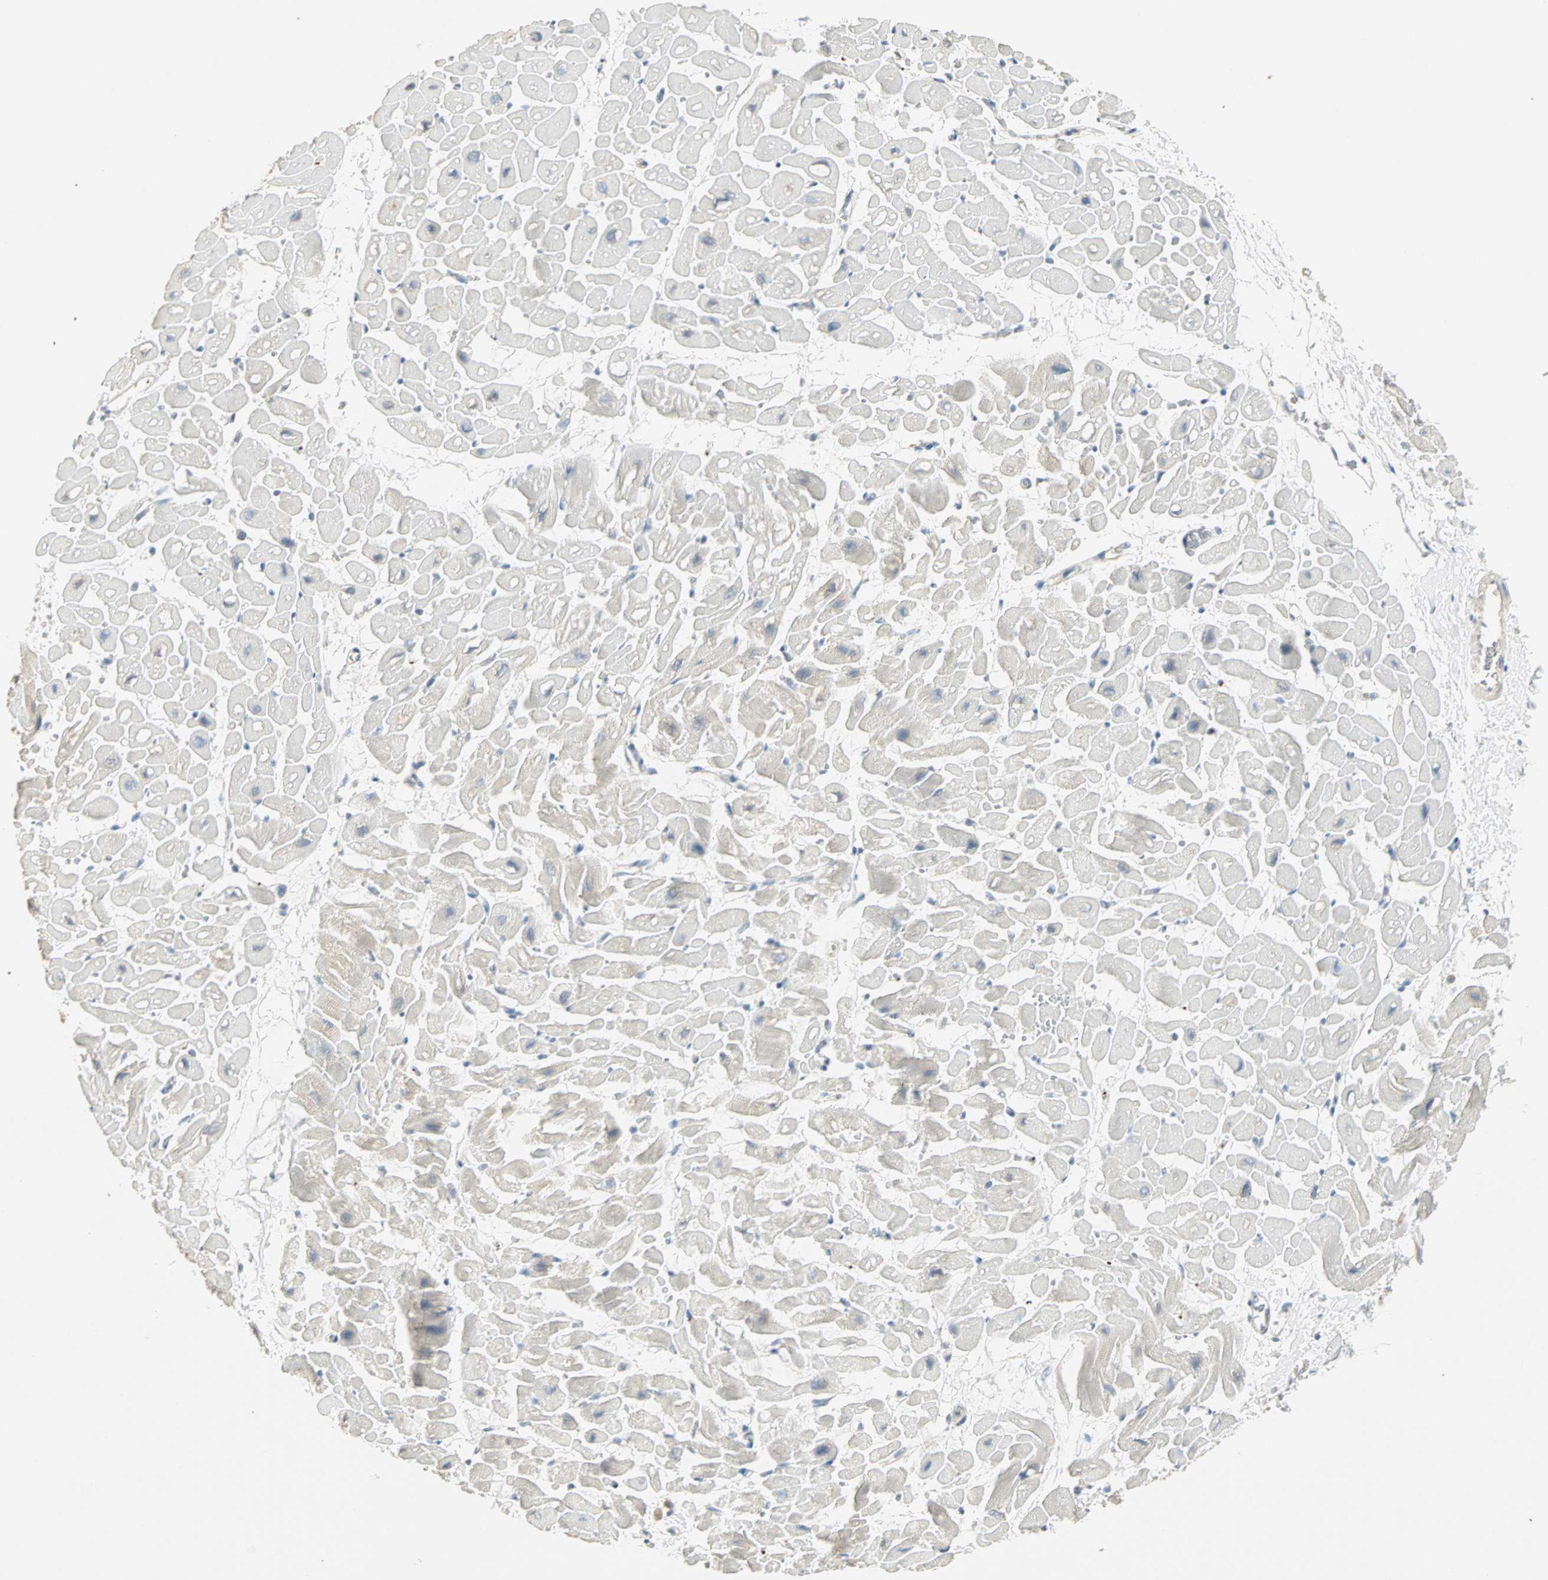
{"staining": {"intensity": "negative", "quantity": "none", "location": "none"}, "tissue": "heart muscle", "cell_type": "Cardiomyocytes", "image_type": "normal", "snomed": [{"axis": "morphology", "description": "Normal tissue, NOS"}, {"axis": "topography", "description": "Heart"}], "caption": "This micrograph is of normal heart muscle stained with immunohistochemistry (IHC) to label a protein in brown with the nuclei are counter-stained blue. There is no staining in cardiomyocytes.", "gene": "RAD18", "patient": {"sex": "male", "age": 45}}